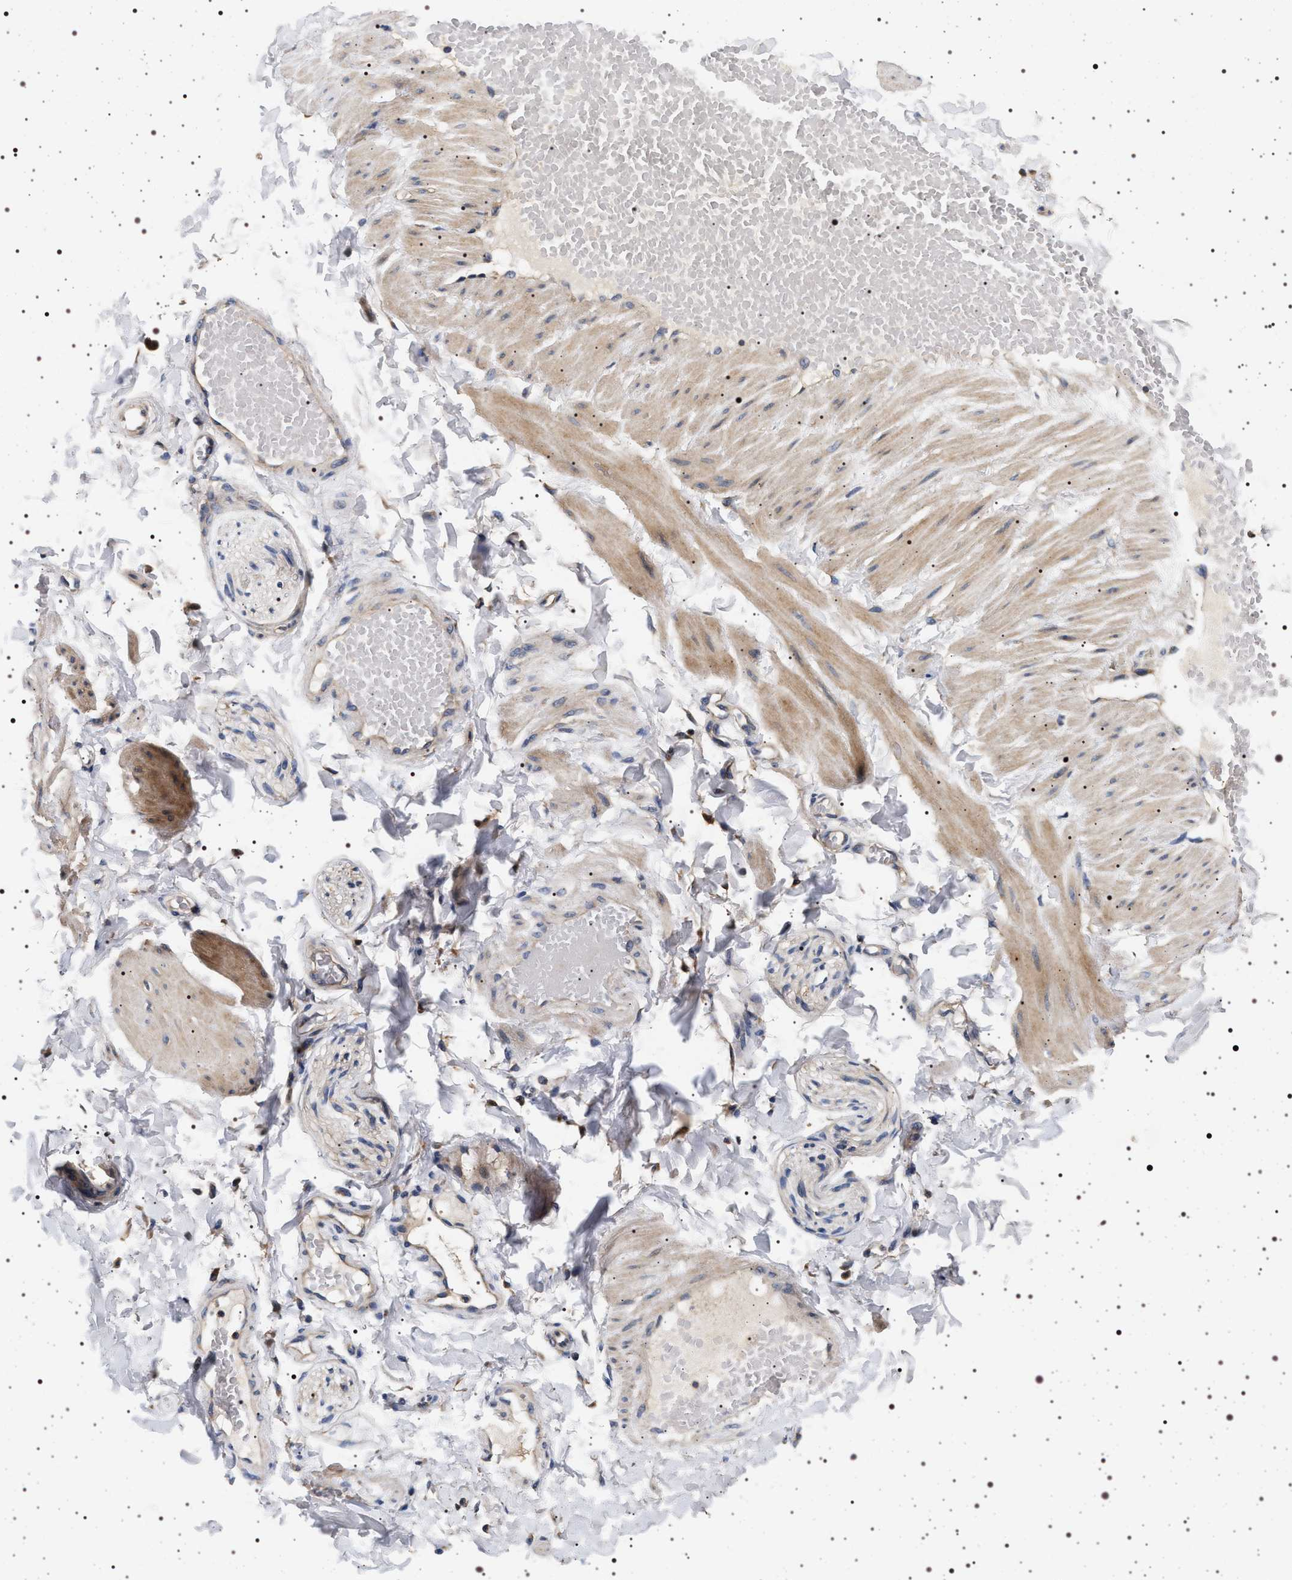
{"staining": {"intensity": "moderate", "quantity": "25%-75%", "location": "cytoplasmic/membranous"}, "tissue": "adipose tissue", "cell_type": "Adipocytes", "image_type": "normal", "snomed": [{"axis": "morphology", "description": "Normal tissue, NOS"}, {"axis": "topography", "description": "Adipose tissue"}, {"axis": "topography", "description": "Vascular tissue"}, {"axis": "topography", "description": "Peripheral nerve tissue"}], "caption": "Unremarkable adipose tissue was stained to show a protein in brown. There is medium levels of moderate cytoplasmic/membranous staining in approximately 25%-75% of adipocytes. (IHC, brightfield microscopy, high magnification).", "gene": "DCBLD2", "patient": {"sex": "male", "age": 25}}